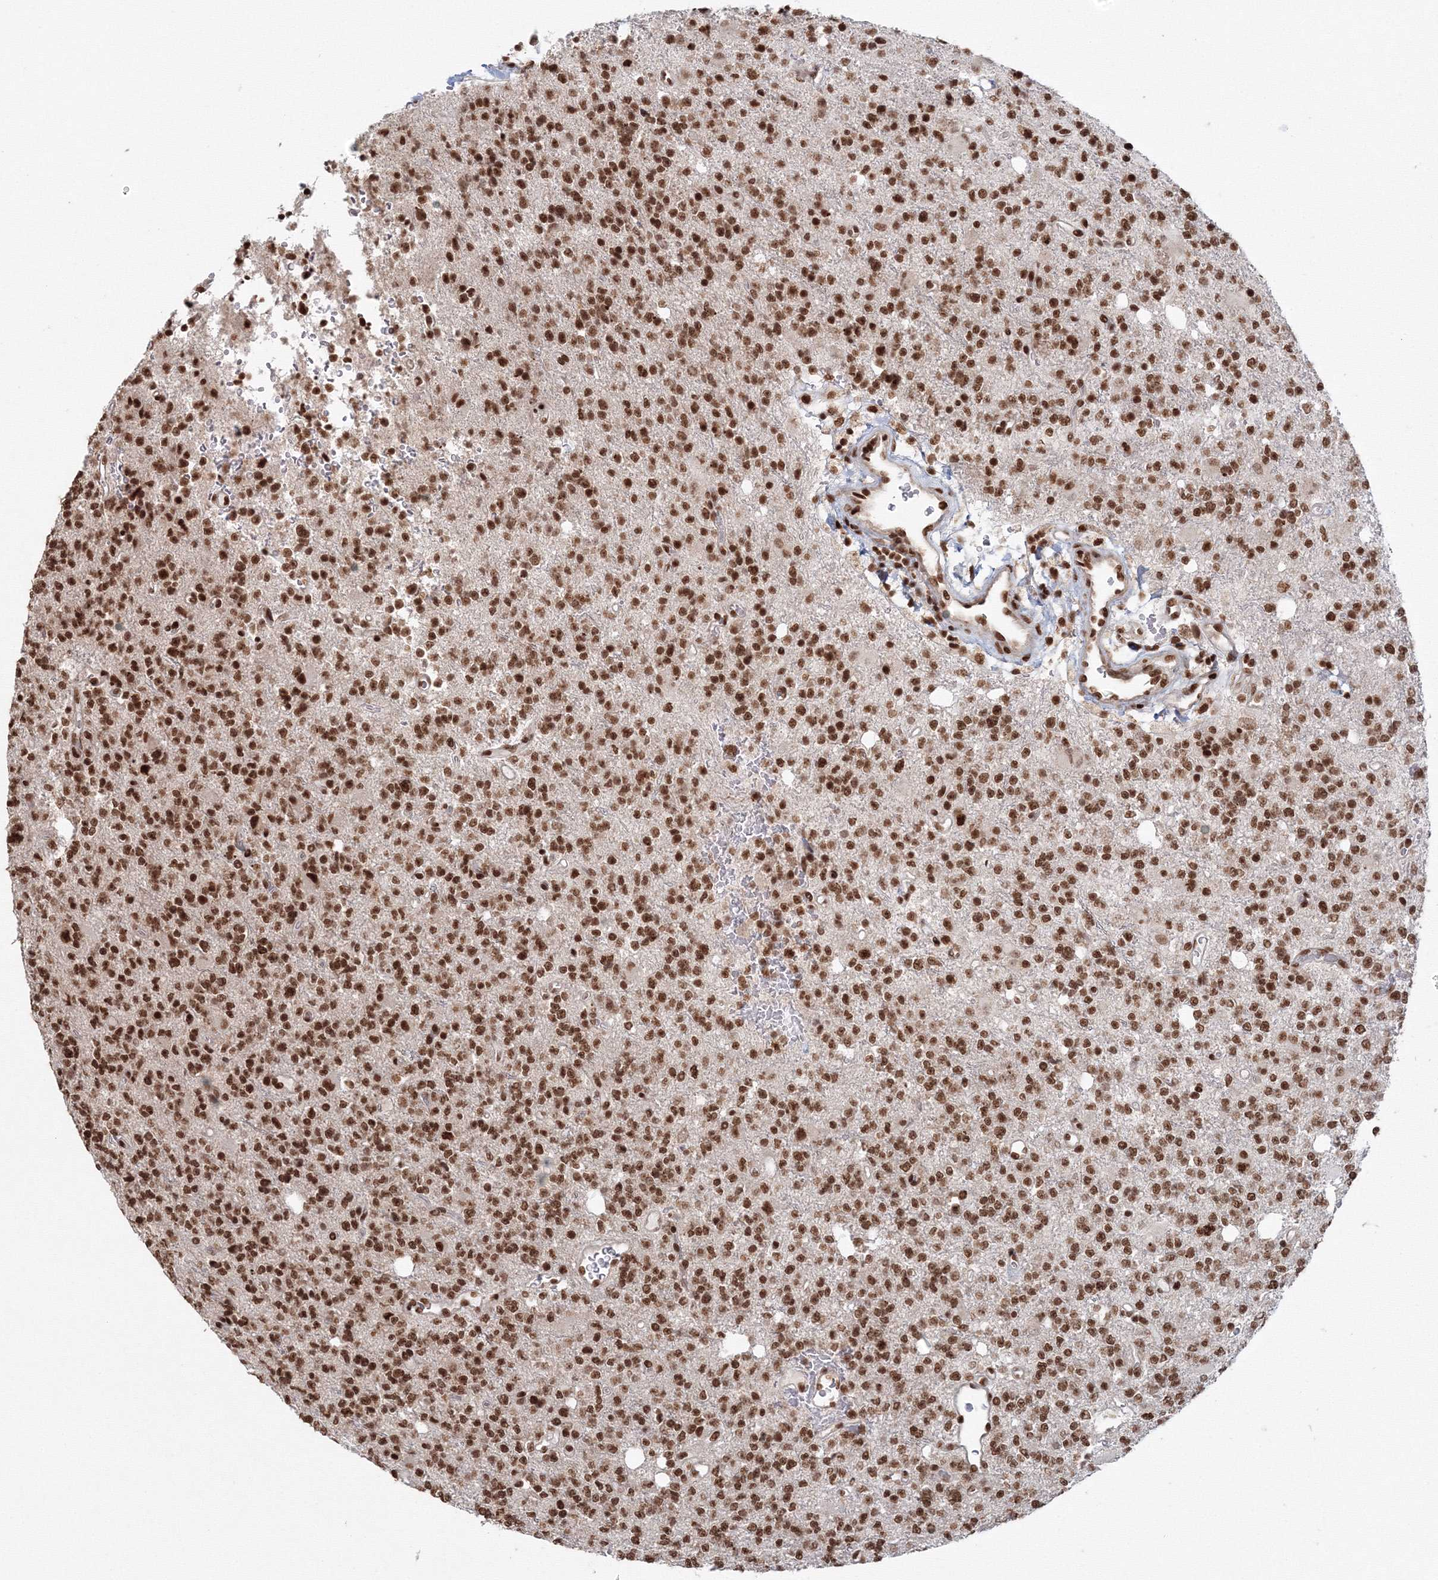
{"staining": {"intensity": "strong", "quantity": ">75%", "location": "nuclear"}, "tissue": "glioma", "cell_type": "Tumor cells", "image_type": "cancer", "snomed": [{"axis": "morphology", "description": "Glioma, malignant, High grade"}, {"axis": "topography", "description": "Brain"}], "caption": "Malignant glioma (high-grade) stained with a brown dye displays strong nuclear positive positivity in about >75% of tumor cells.", "gene": "KIF20A", "patient": {"sex": "female", "age": 62}}